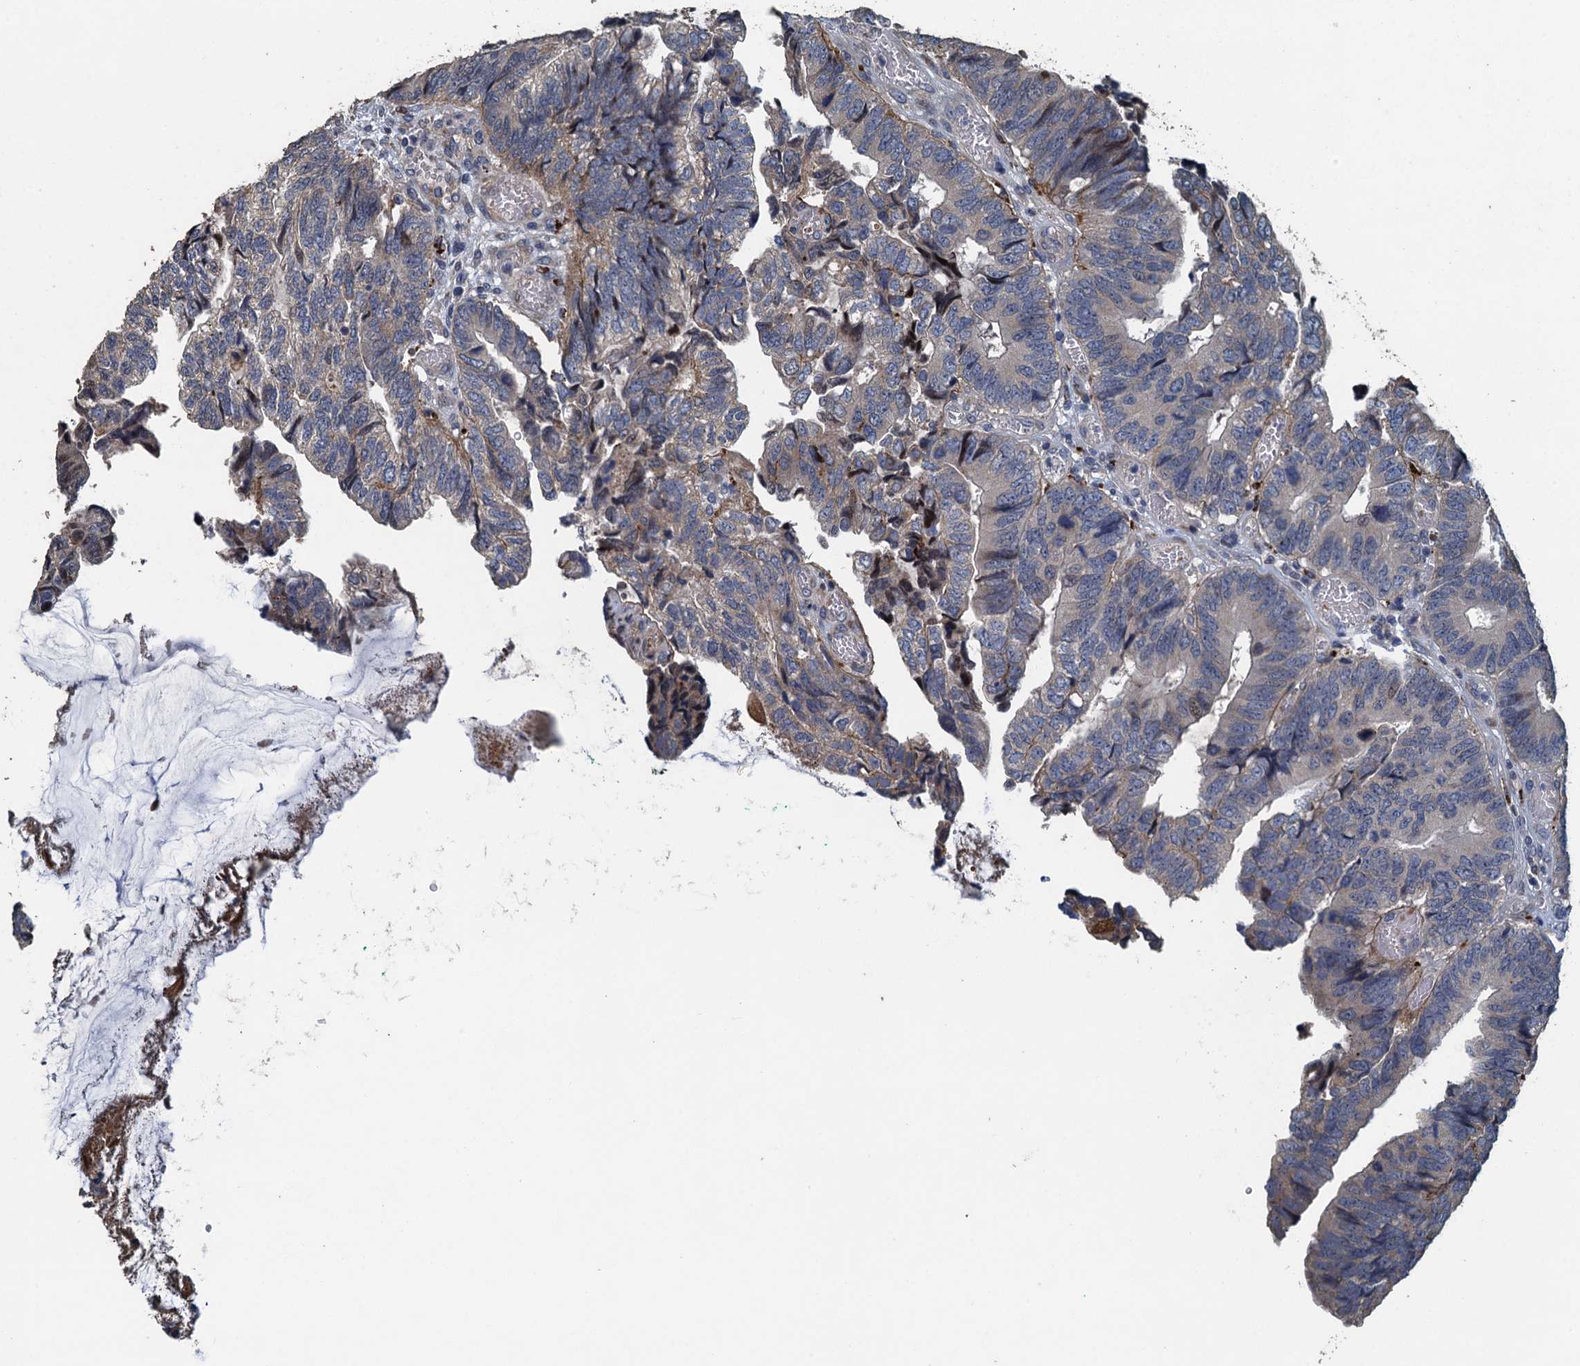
{"staining": {"intensity": "weak", "quantity": "<25%", "location": "cytoplasmic/membranous"}, "tissue": "colorectal cancer", "cell_type": "Tumor cells", "image_type": "cancer", "snomed": [{"axis": "morphology", "description": "Adenocarcinoma, NOS"}, {"axis": "topography", "description": "Colon"}], "caption": "Colorectal cancer was stained to show a protein in brown. There is no significant positivity in tumor cells. (IHC, brightfield microscopy, high magnification).", "gene": "AGRN", "patient": {"sex": "female", "age": 67}}